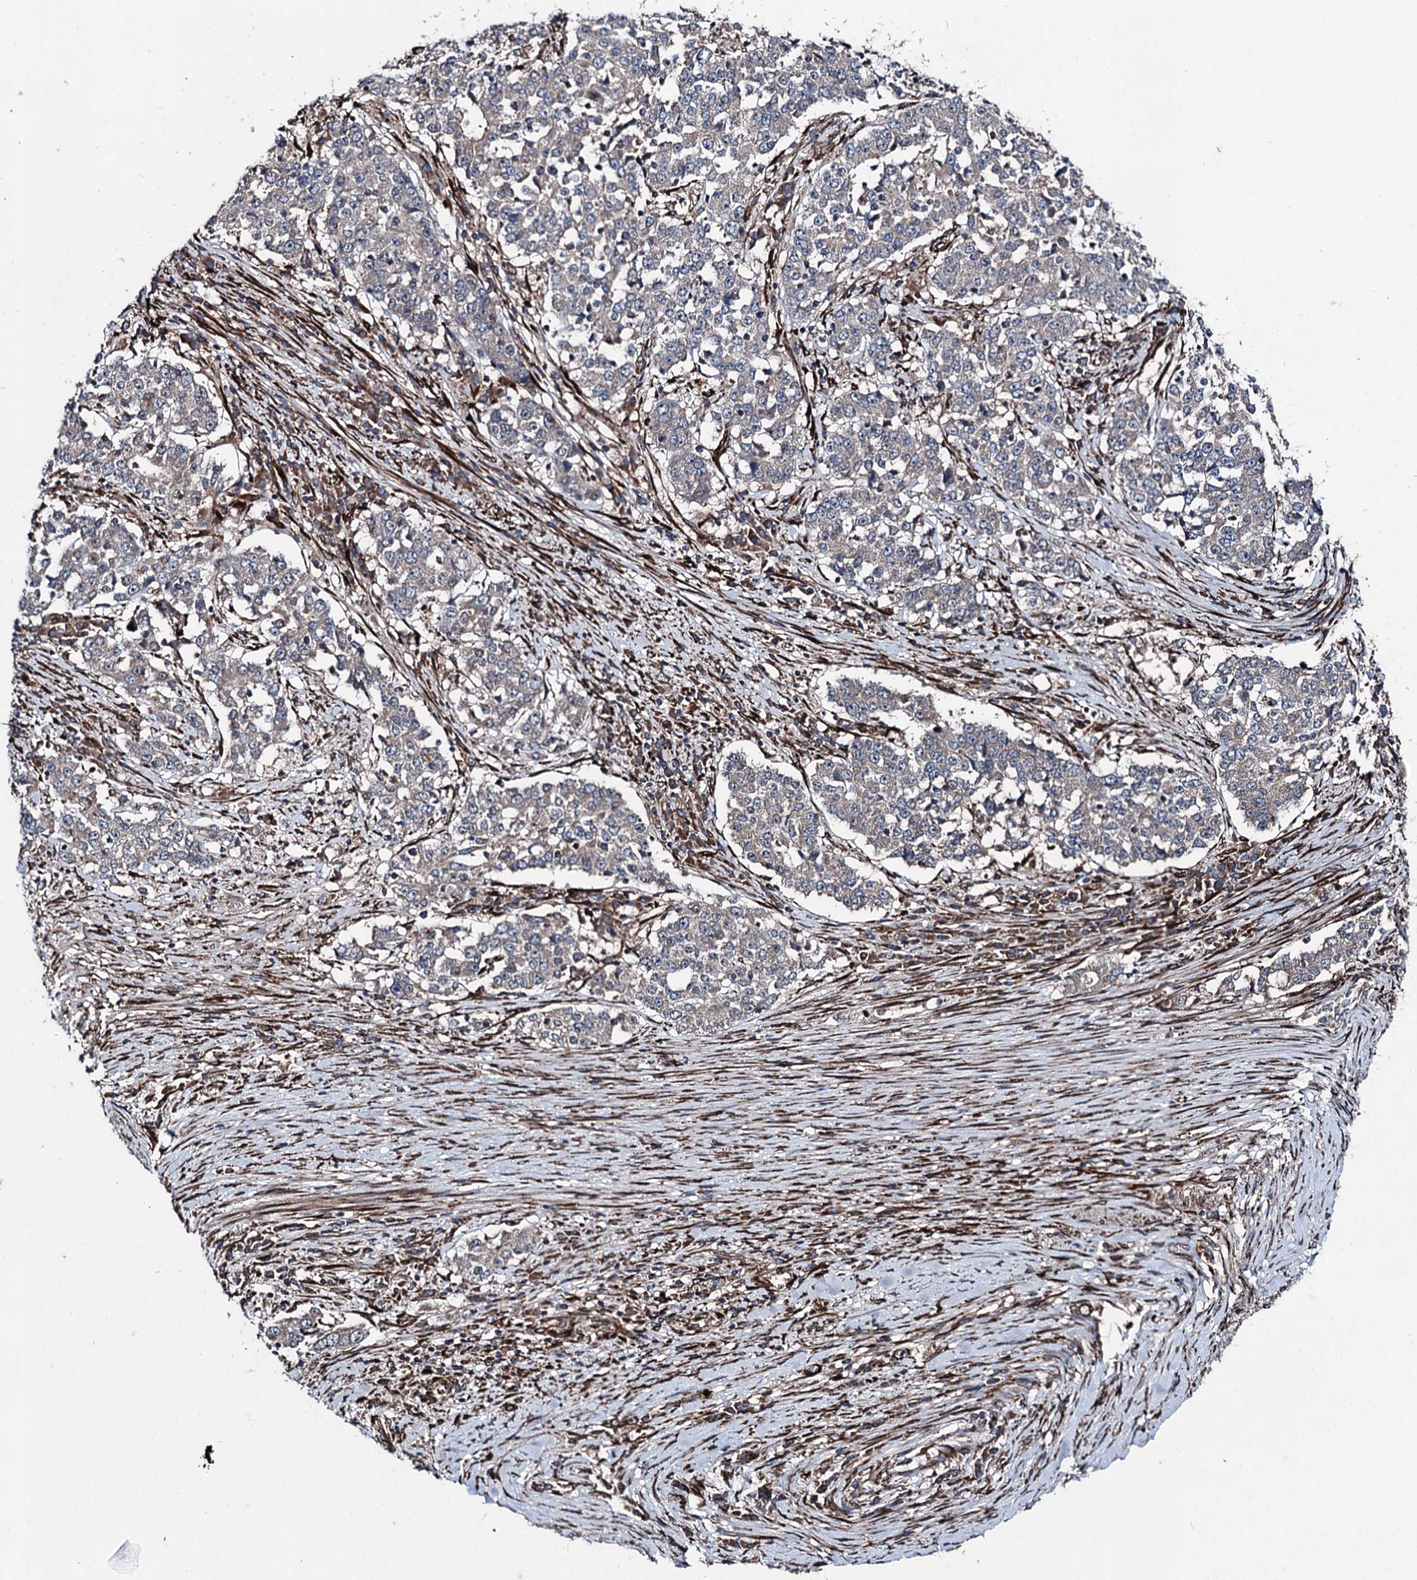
{"staining": {"intensity": "negative", "quantity": "none", "location": "none"}, "tissue": "stomach cancer", "cell_type": "Tumor cells", "image_type": "cancer", "snomed": [{"axis": "morphology", "description": "Adenocarcinoma, NOS"}, {"axis": "topography", "description": "Stomach"}], "caption": "This histopathology image is of stomach adenocarcinoma stained with IHC to label a protein in brown with the nuclei are counter-stained blue. There is no staining in tumor cells. Nuclei are stained in blue.", "gene": "DDIAS", "patient": {"sex": "male", "age": 59}}